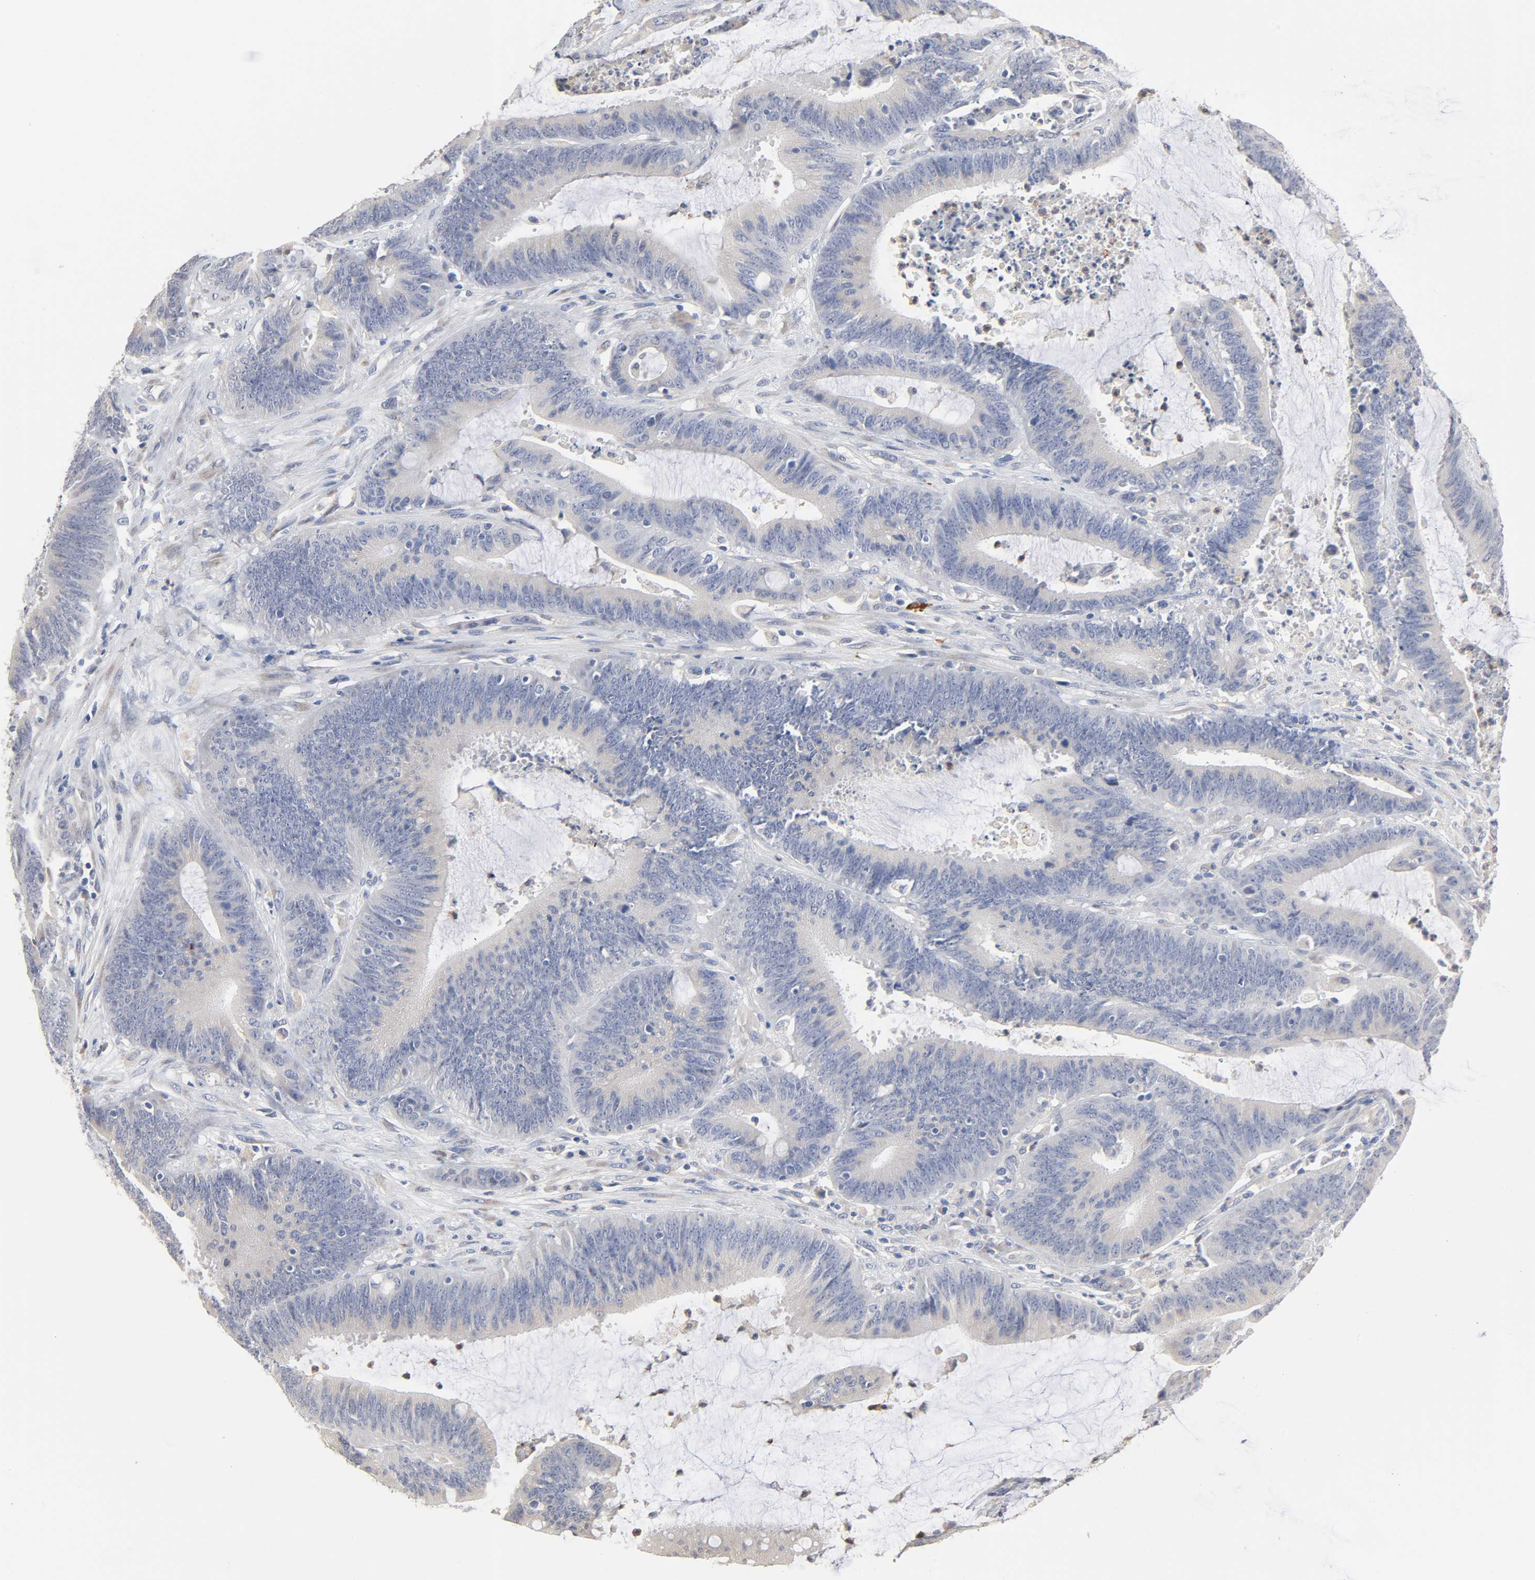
{"staining": {"intensity": "weak", "quantity": "<25%", "location": "cytoplasmic/membranous"}, "tissue": "colorectal cancer", "cell_type": "Tumor cells", "image_type": "cancer", "snomed": [{"axis": "morphology", "description": "Adenocarcinoma, NOS"}, {"axis": "topography", "description": "Rectum"}], "caption": "Immunohistochemical staining of human adenocarcinoma (colorectal) displays no significant positivity in tumor cells. (Stains: DAB immunohistochemistry with hematoxylin counter stain, Microscopy: brightfield microscopy at high magnification).", "gene": "AK7", "patient": {"sex": "female", "age": 66}}